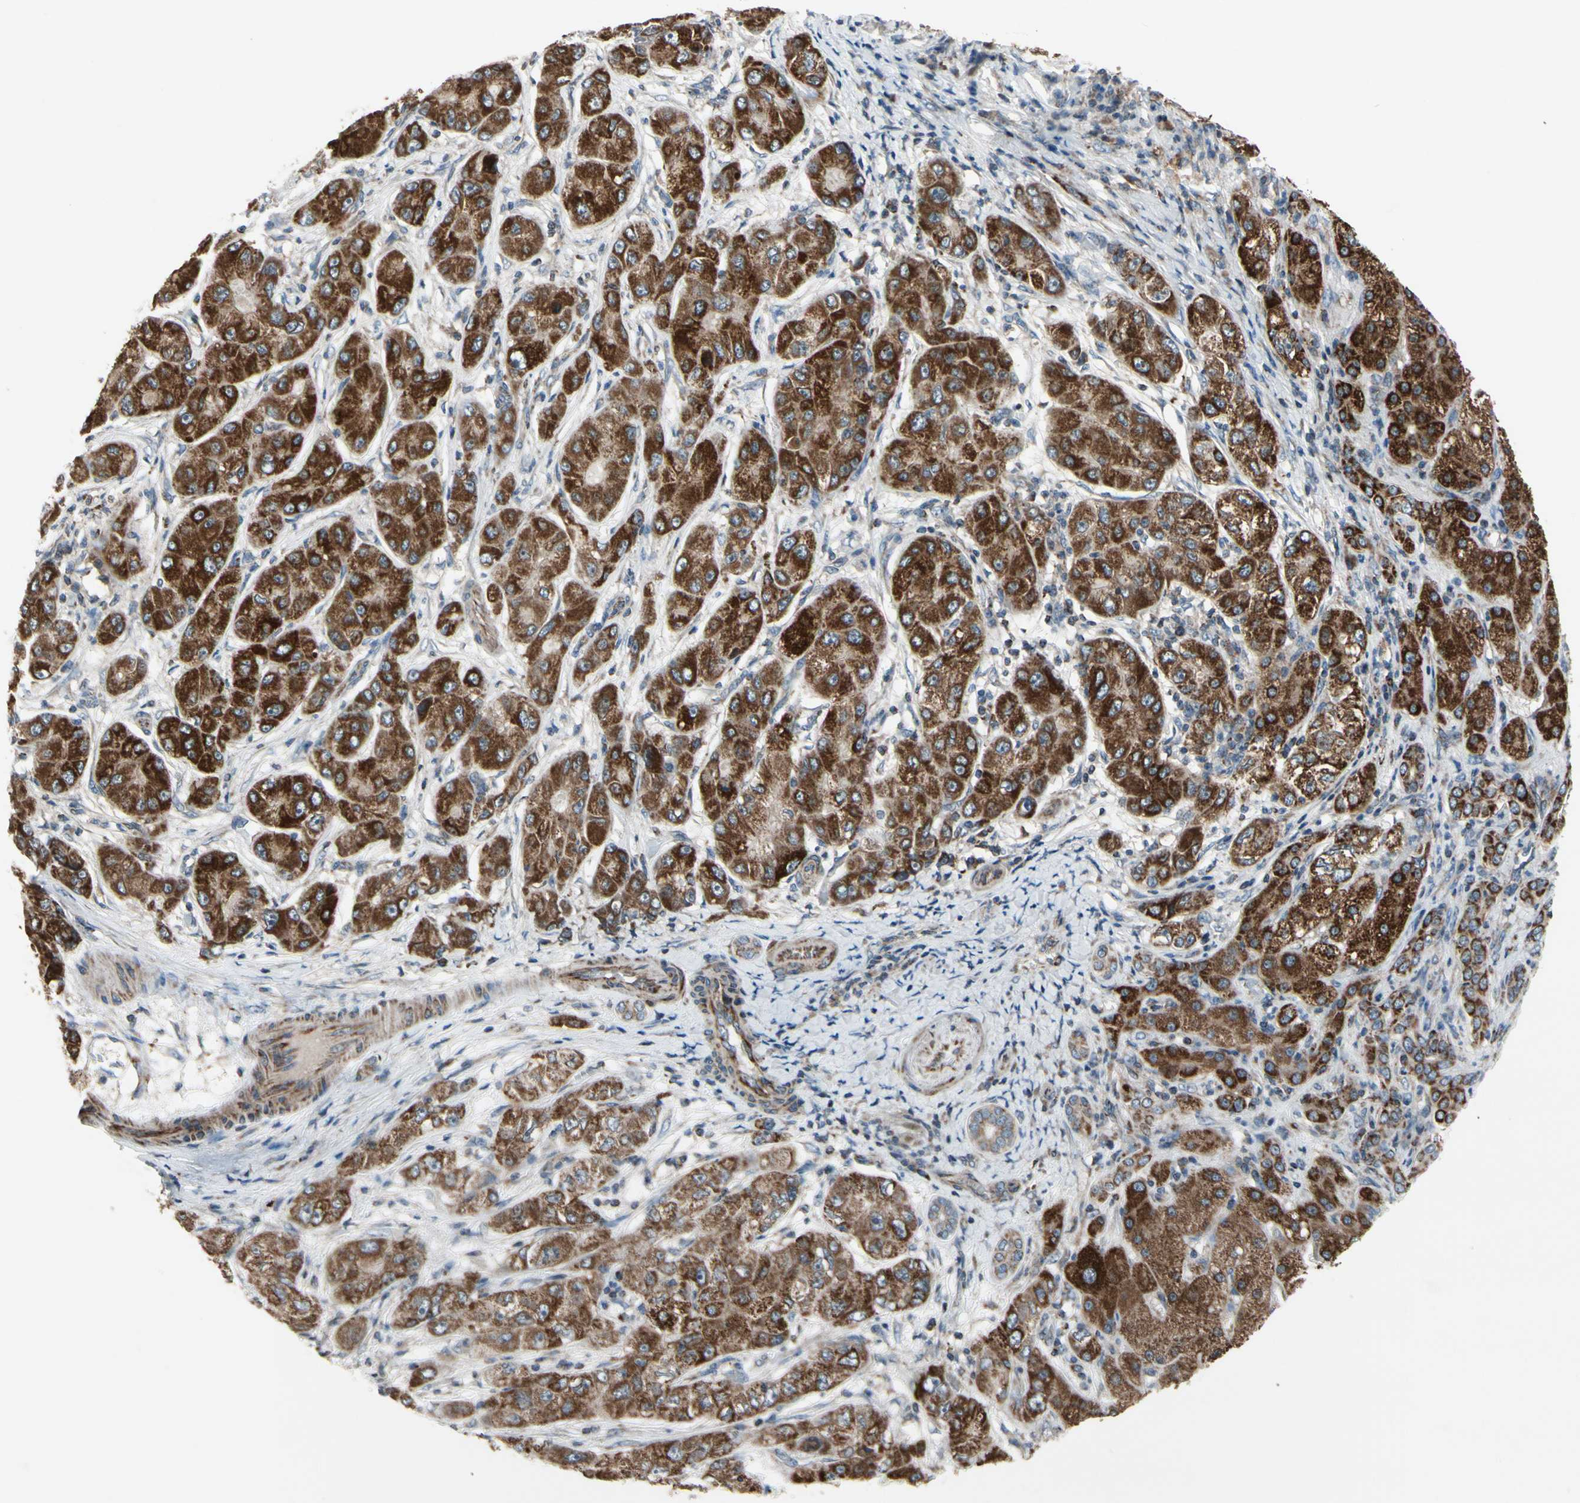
{"staining": {"intensity": "moderate", "quantity": ">75%", "location": "cytoplasmic/membranous"}, "tissue": "liver cancer", "cell_type": "Tumor cells", "image_type": "cancer", "snomed": [{"axis": "morphology", "description": "Carcinoma, Hepatocellular, NOS"}, {"axis": "topography", "description": "Liver"}], "caption": "Brown immunohistochemical staining in liver hepatocellular carcinoma demonstrates moderate cytoplasmic/membranous positivity in about >75% of tumor cells.", "gene": "CPT1A", "patient": {"sex": "male", "age": 80}}